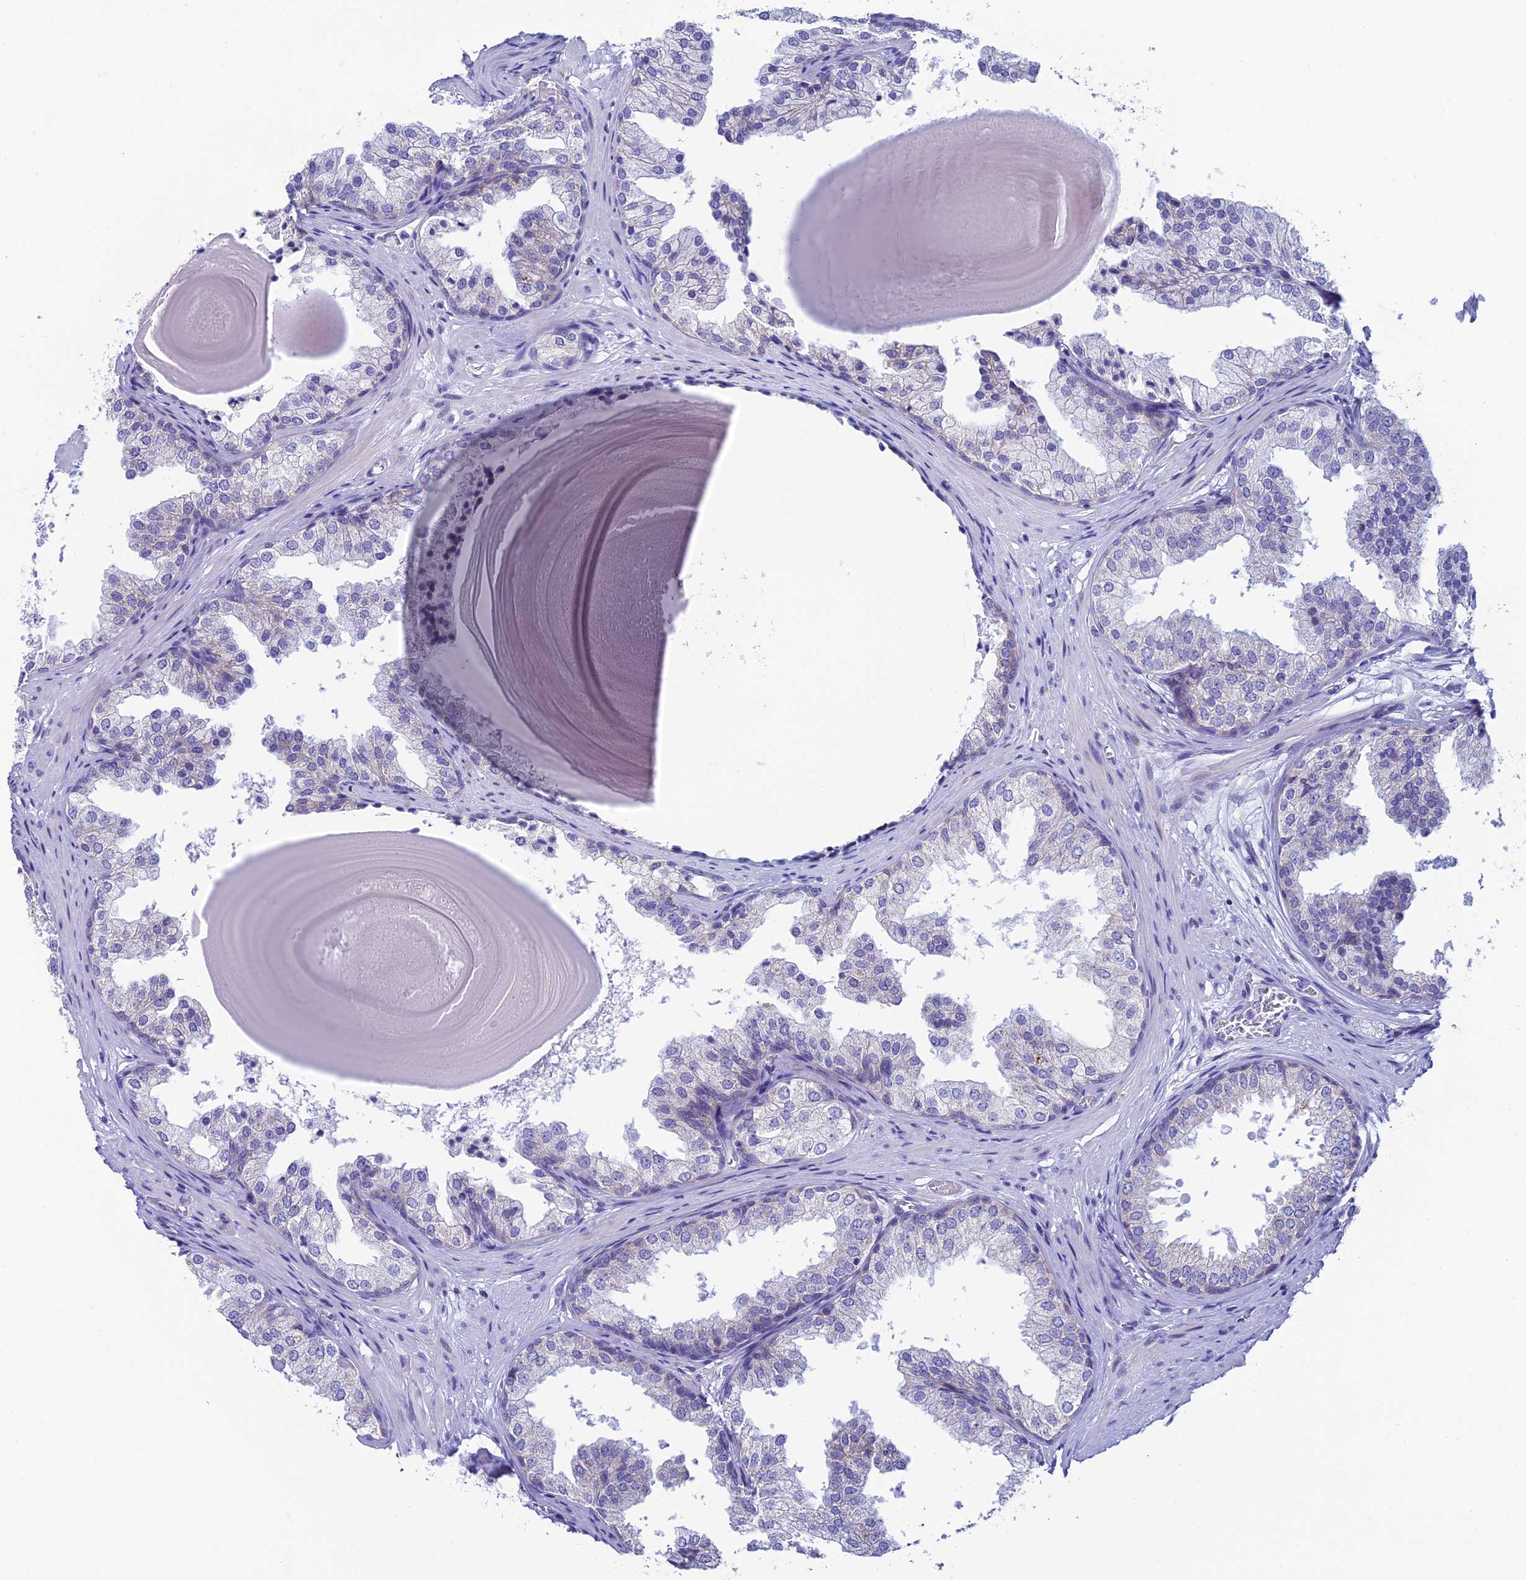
{"staining": {"intensity": "negative", "quantity": "none", "location": "none"}, "tissue": "prostate", "cell_type": "Glandular cells", "image_type": "normal", "snomed": [{"axis": "morphology", "description": "Normal tissue, NOS"}, {"axis": "topography", "description": "Prostate"}], "caption": "High magnification brightfield microscopy of unremarkable prostate stained with DAB (3,3'-diaminobenzidine) (brown) and counterstained with hematoxylin (blue): glandular cells show no significant positivity. (DAB (3,3'-diaminobenzidine) immunohistochemistry with hematoxylin counter stain).", "gene": "REEP4", "patient": {"sex": "male", "age": 48}}